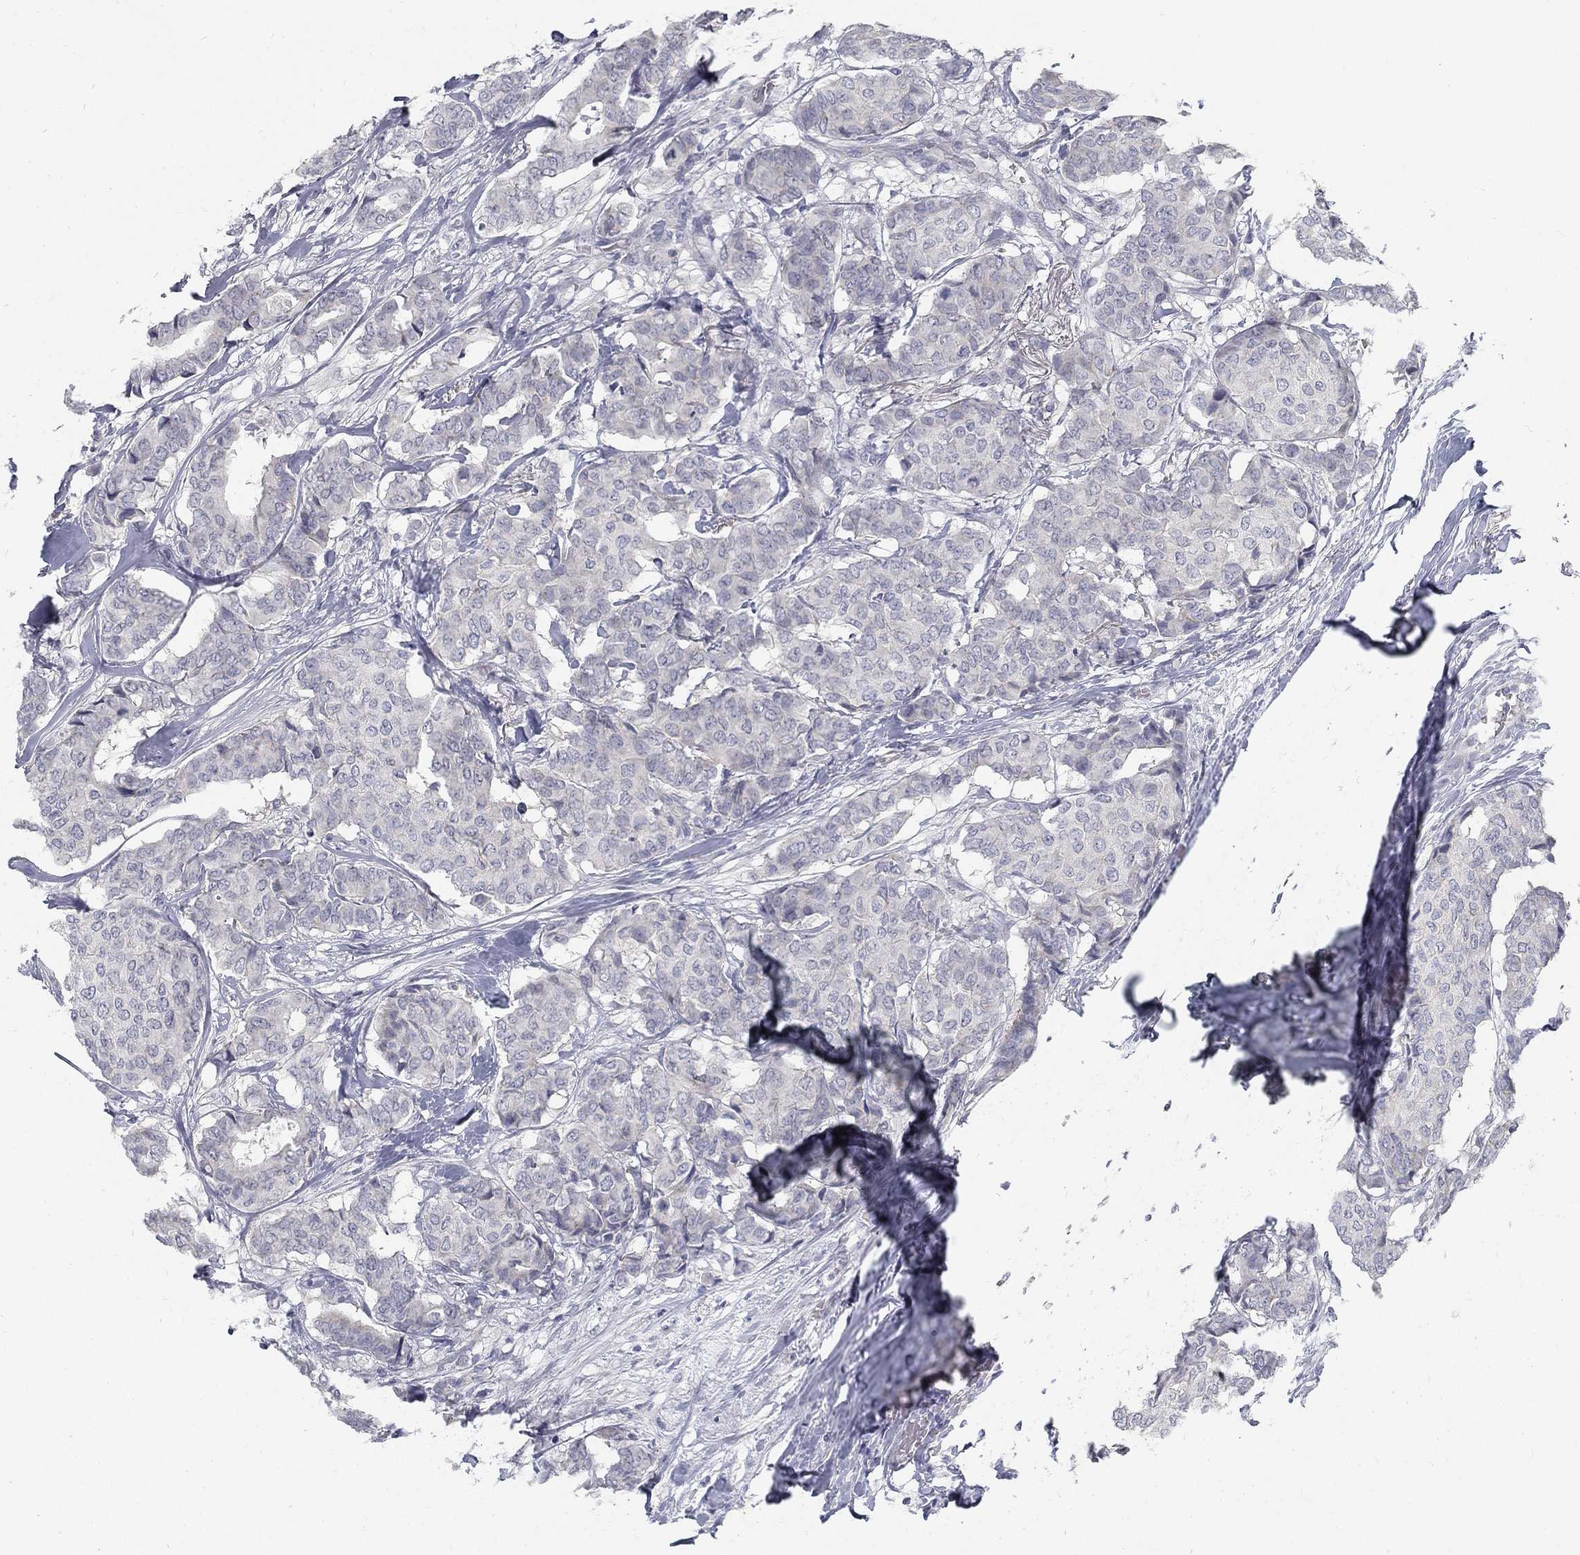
{"staining": {"intensity": "weak", "quantity": "<25%", "location": "cytoplasmic/membranous"}, "tissue": "breast cancer", "cell_type": "Tumor cells", "image_type": "cancer", "snomed": [{"axis": "morphology", "description": "Duct carcinoma"}, {"axis": "topography", "description": "Breast"}], "caption": "IHC micrograph of human breast cancer stained for a protein (brown), which displays no positivity in tumor cells. (Stains: DAB (3,3'-diaminobenzidine) IHC with hematoxylin counter stain, Microscopy: brightfield microscopy at high magnification).", "gene": "ATP1A3", "patient": {"sex": "female", "age": 75}}